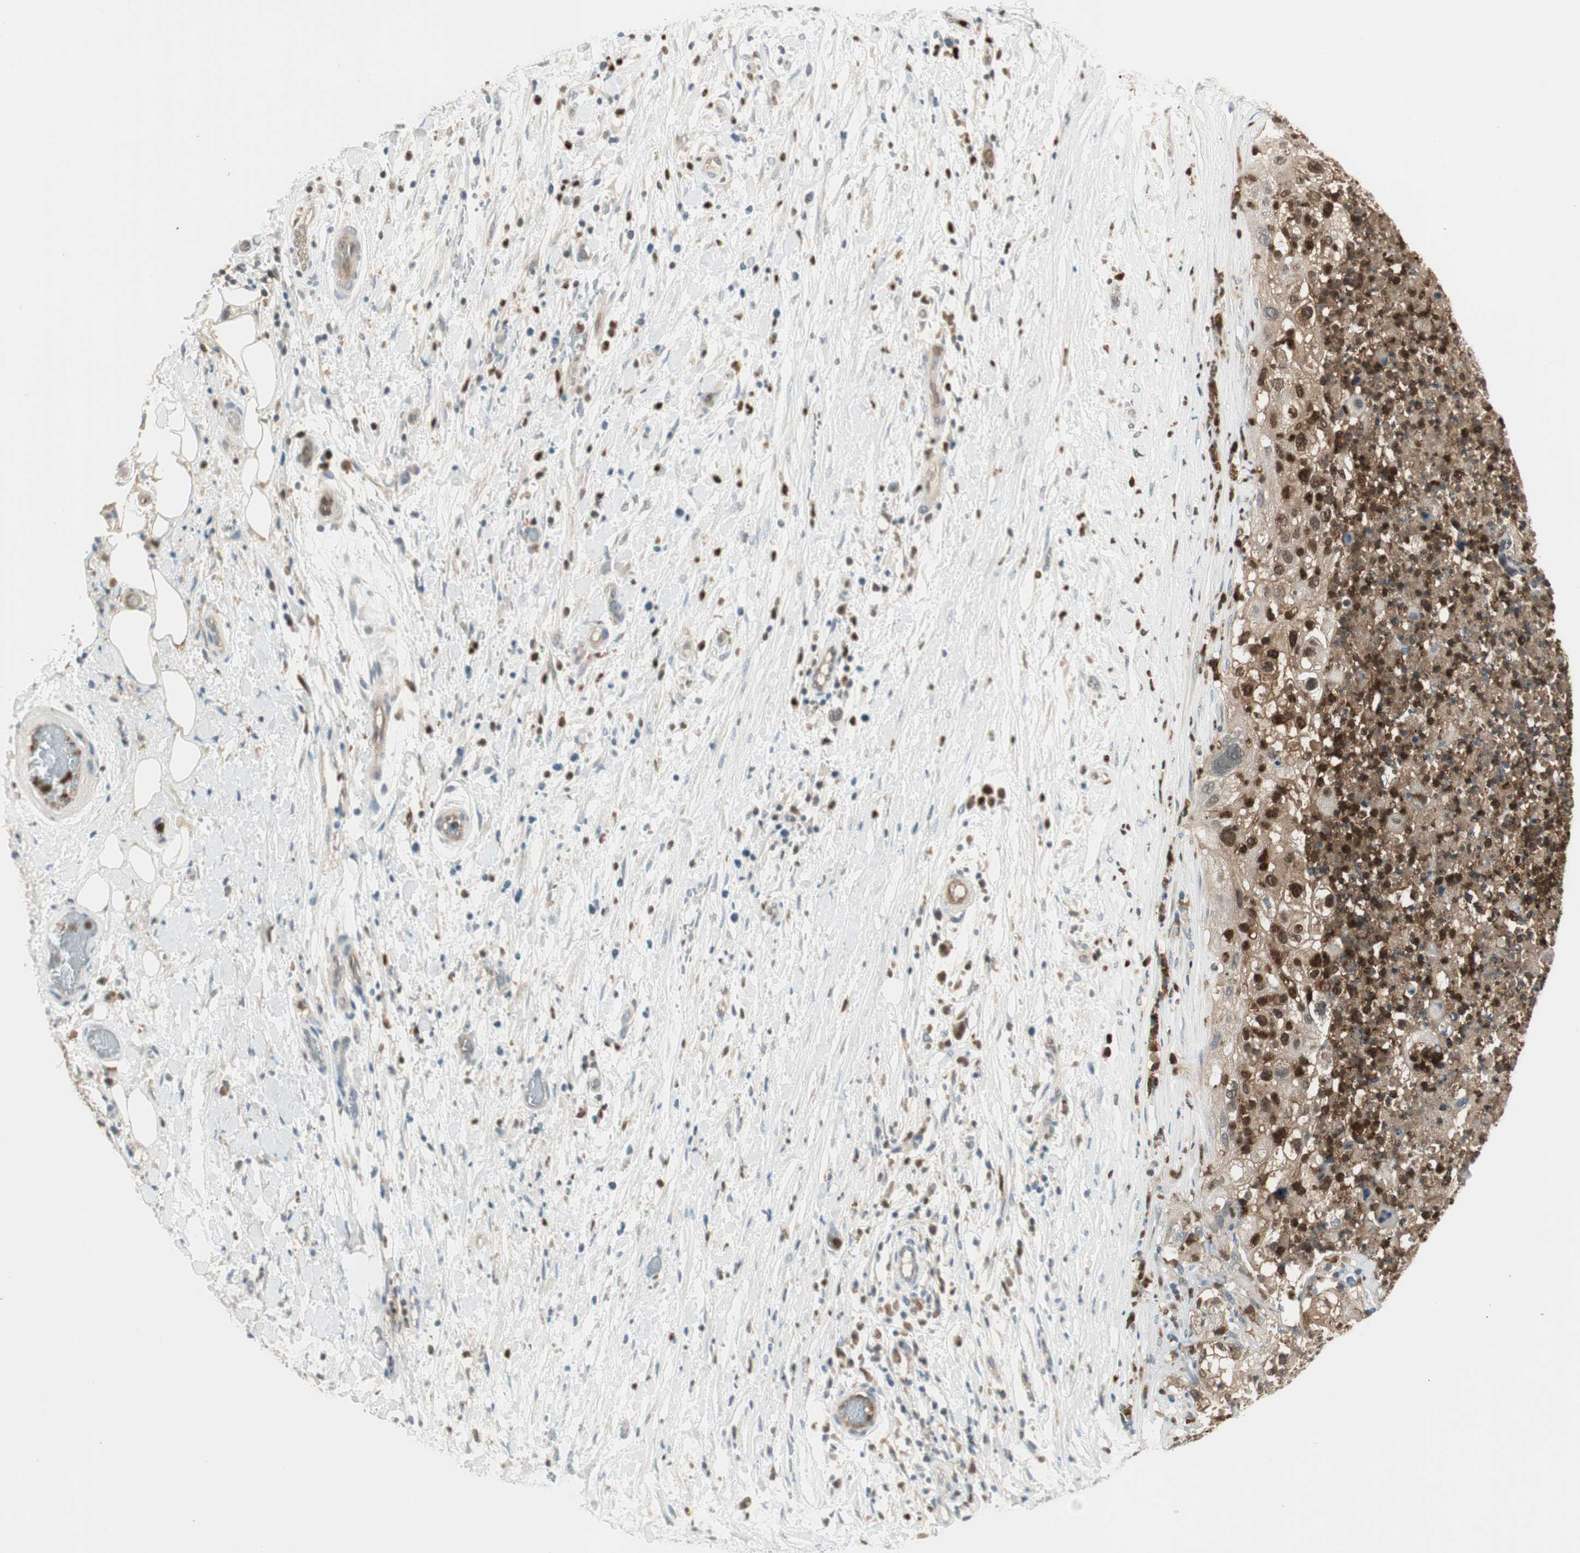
{"staining": {"intensity": "strong", "quantity": ">75%", "location": "nuclear"}, "tissue": "lung cancer", "cell_type": "Tumor cells", "image_type": "cancer", "snomed": [{"axis": "morphology", "description": "Inflammation, NOS"}, {"axis": "morphology", "description": "Squamous cell carcinoma, NOS"}, {"axis": "topography", "description": "Lymph node"}, {"axis": "topography", "description": "Soft tissue"}, {"axis": "topography", "description": "Lung"}], "caption": "Squamous cell carcinoma (lung) stained for a protein demonstrates strong nuclear positivity in tumor cells.", "gene": "LTA4H", "patient": {"sex": "male", "age": 66}}